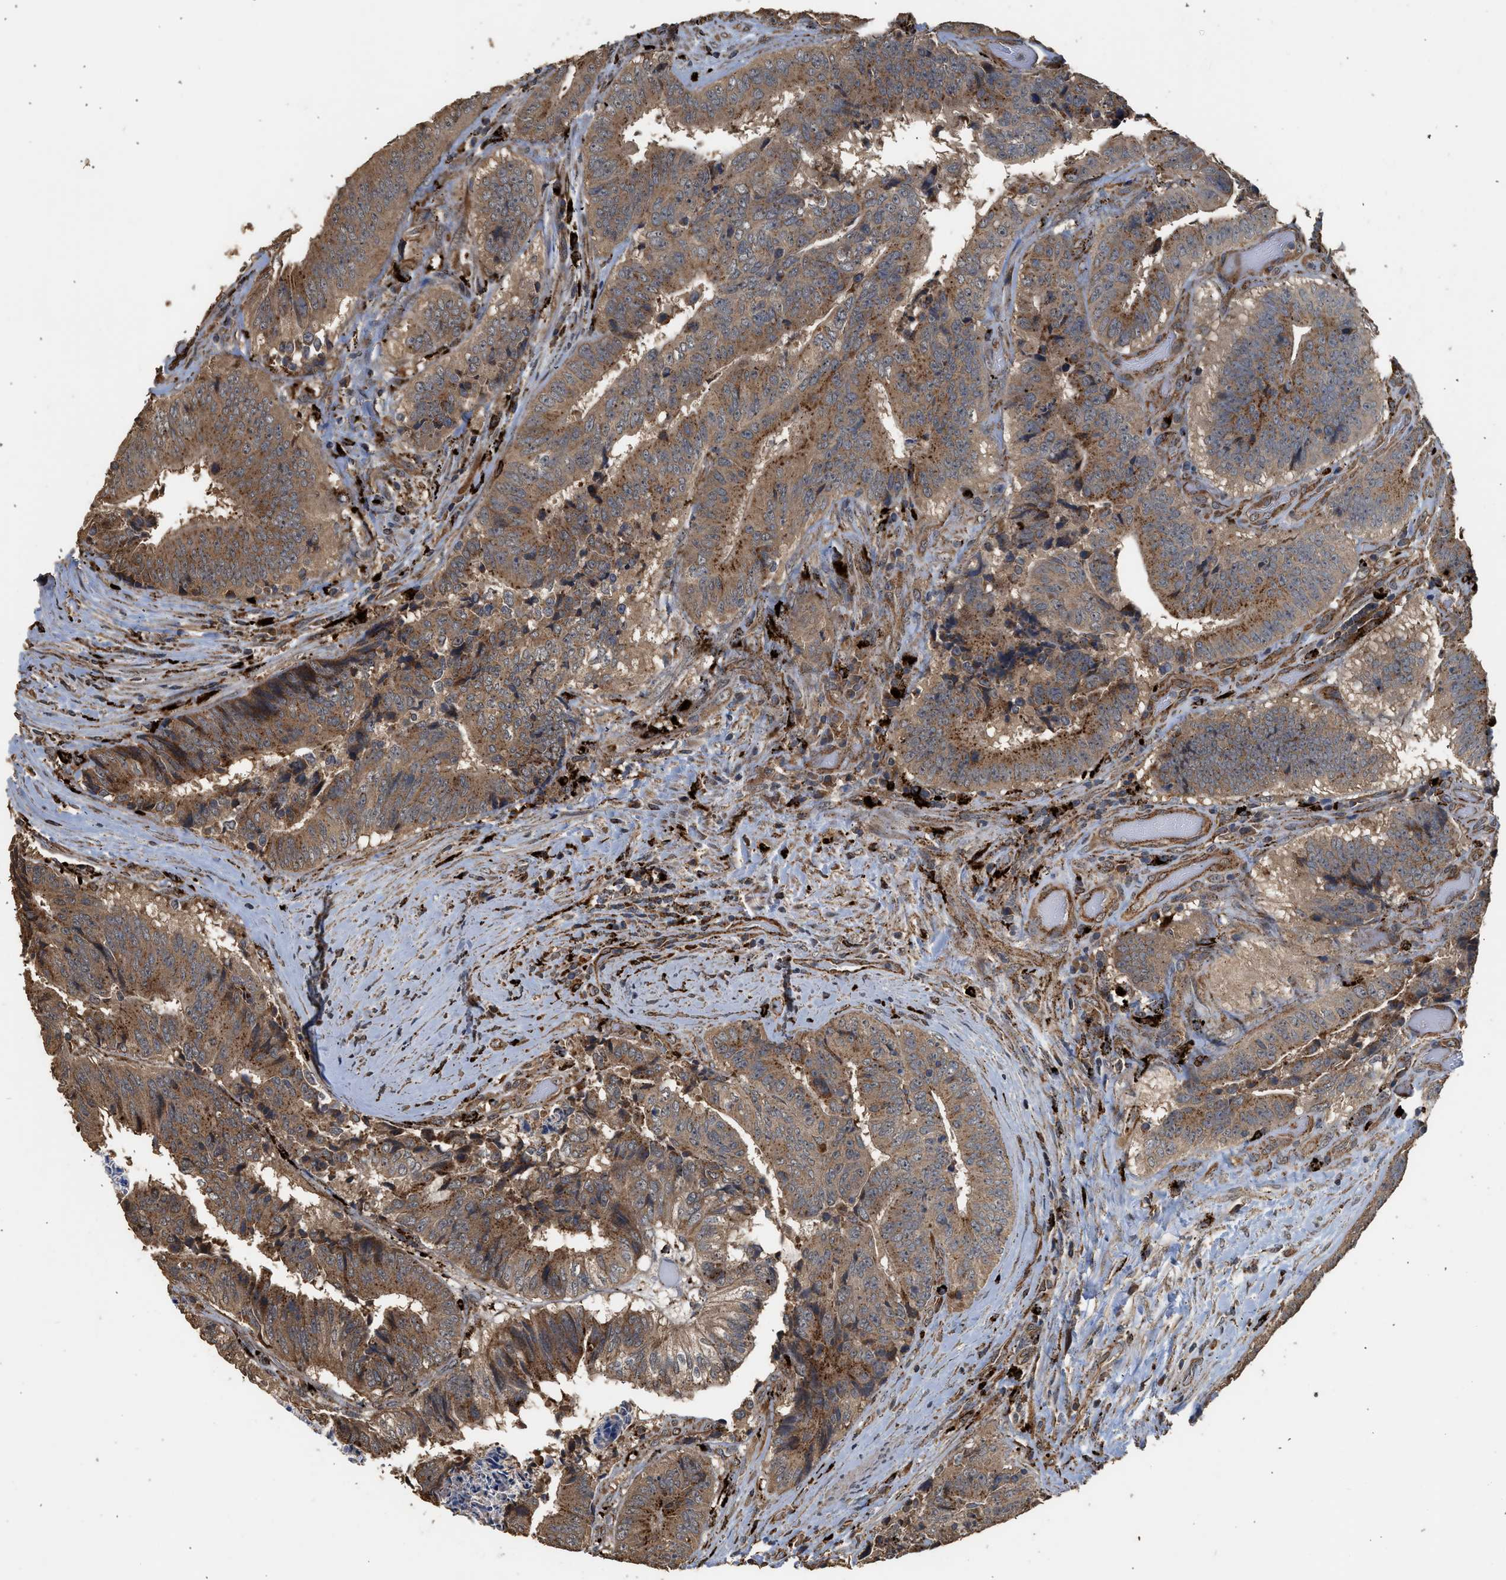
{"staining": {"intensity": "moderate", "quantity": ">75%", "location": "cytoplasmic/membranous"}, "tissue": "colorectal cancer", "cell_type": "Tumor cells", "image_type": "cancer", "snomed": [{"axis": "morphology", "description": "Adenocarcinoma, NOS"}, {"axis": "topography", "description": "Rectum"}], "caption": "Protein analysis of colorectal adenocarcinoma tissue shows moderate cytoplasmic/membranous staining in approximately >75% of tumor cells.", "gene": "CTSV", "patient": {"sex": "male", "age": 72}}